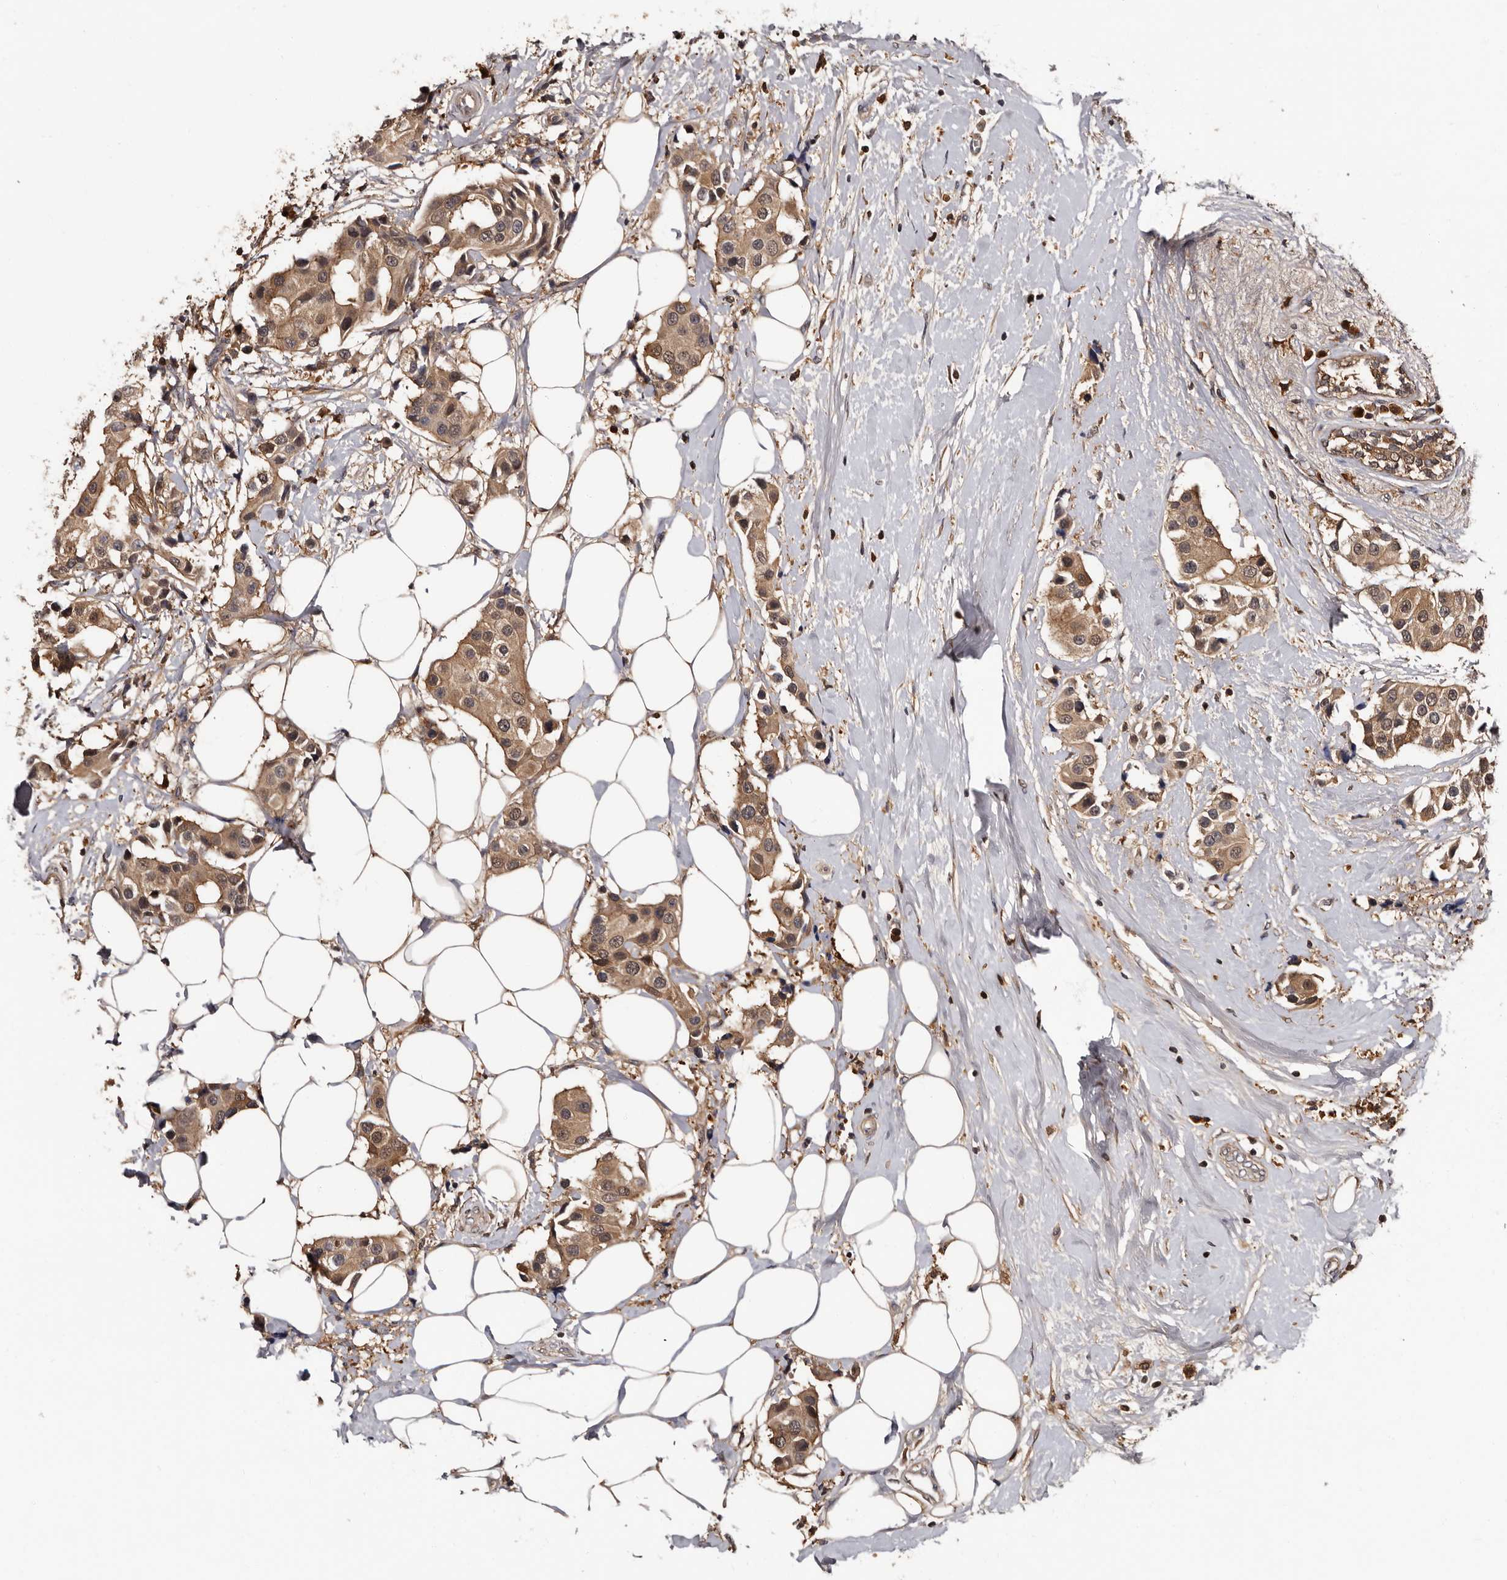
{"staining": {"intensity": "moderate", "quantity": ">75%", "location": "cytoplasmic/membranous"}, "tissue": "breast cancer", "cell_type": "Tumor cells", "image_type": "cancer", "snomed": [{"axis": "morphology", "description": "Normal tissue, NOS"}, {"axis": "morphology", "description": "Duct carcinoma"}, {"axis": "topography", "description": "Breast"}], "caption": "Immunohistochemical staining of breast cancer demonstrates medium levels of moderate cytoplasmic/membranous positivity in about >75% of tumor cells. The staining was performed using DAB (3,3'-diaminobenzidine), with brown indicating positive protein expression. Nuclei are stained blue with hematoxylin.", "gene": "DNPH1", "patient": {"sex": "female", "age": 39}}